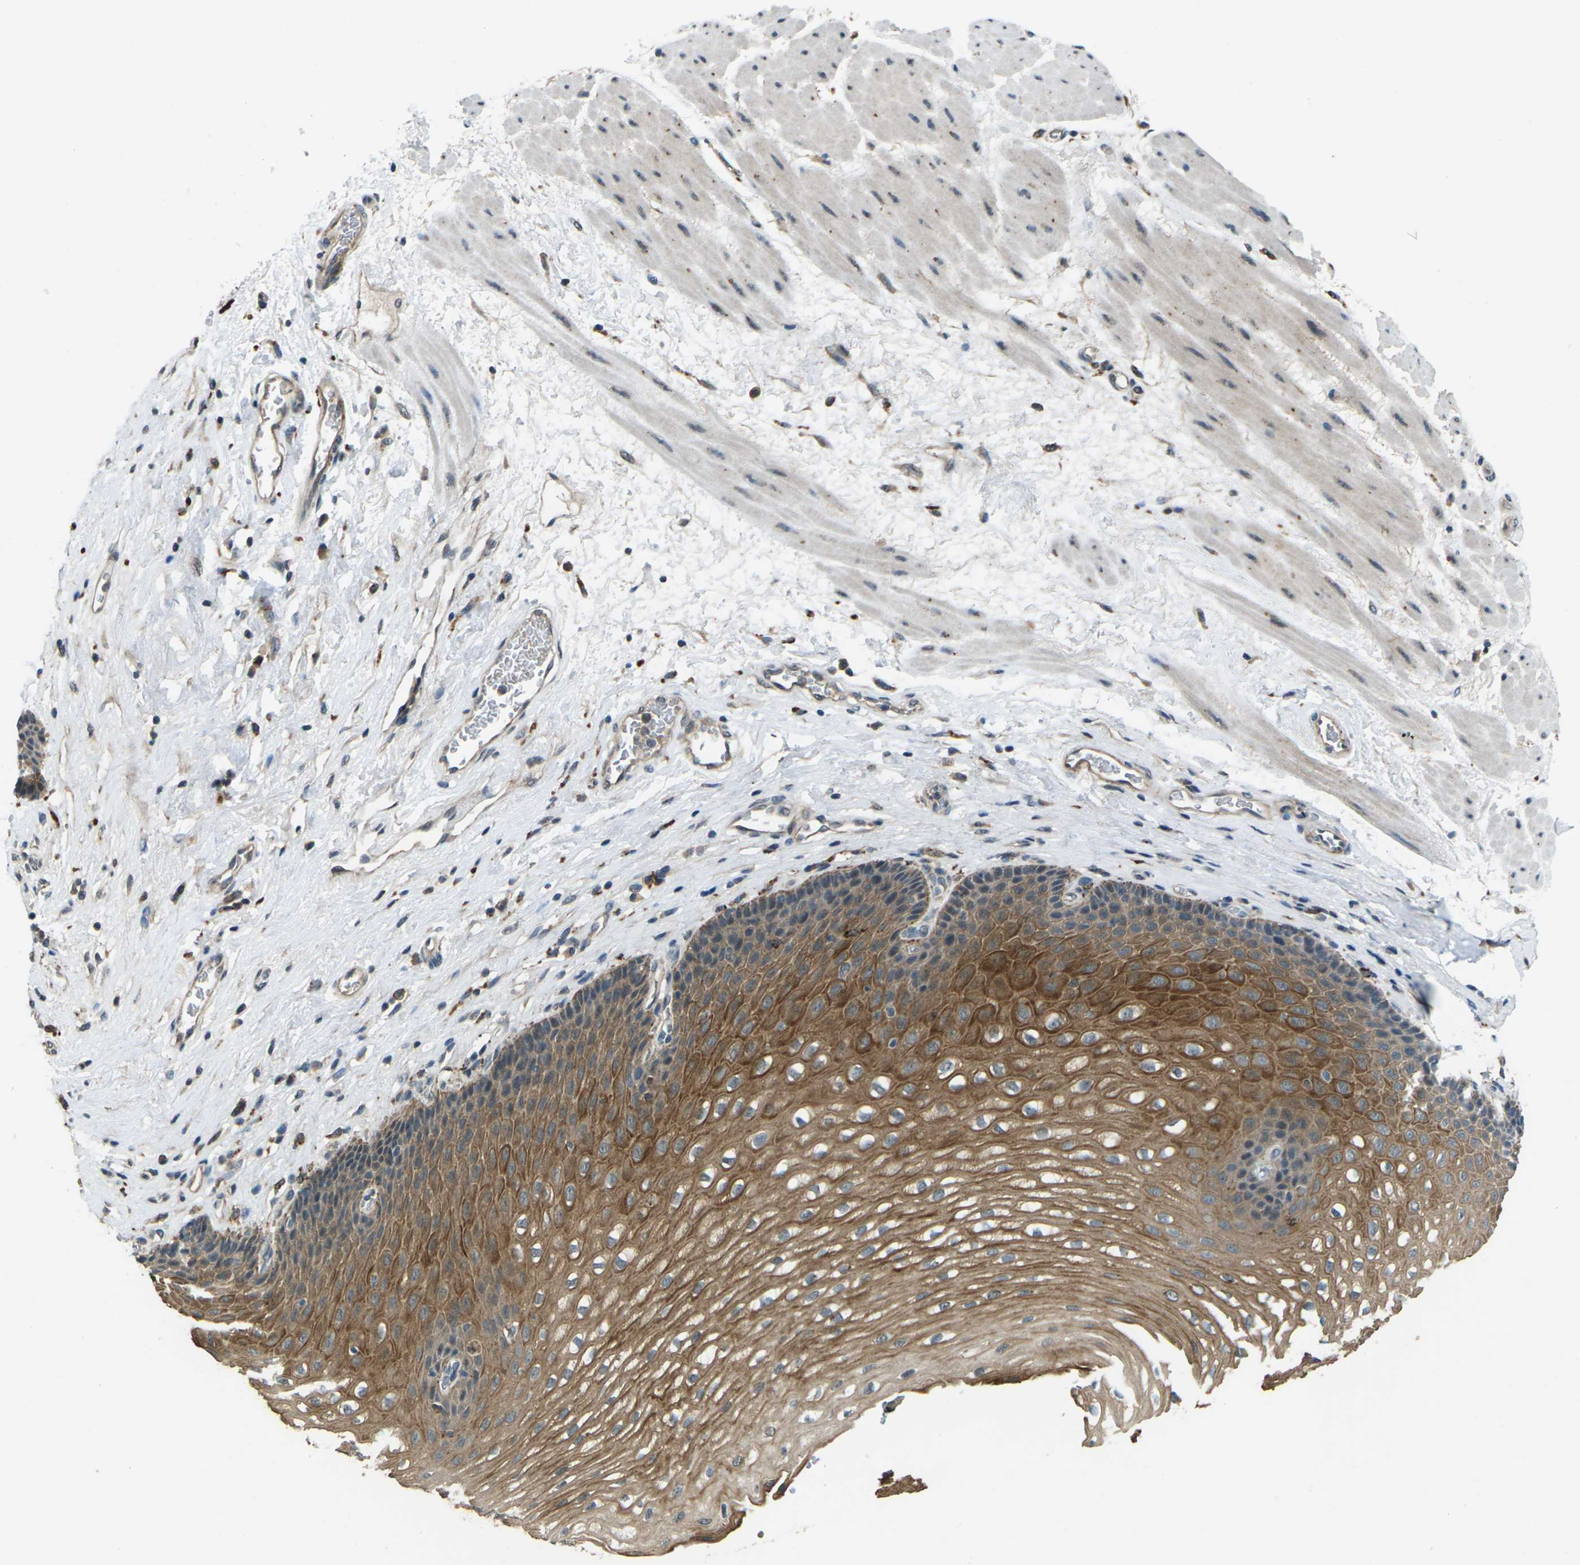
{"staining": {"intensity": "moderate", "quantity": ">75%", "location": "cytoplasmic/membranous"}, "tissue": "esophagus", "cell_type": "Squamous epithelial cells", "image_type": "normal", "snomed": [{"axis": "morphology", "description": "Normal tissue, NOS"}, {"axis": "topography", "description": "Esophagus"}], "caption": "A high-resolution image shows immunohistochemistry (IHC) staining of normal esophagus, which shows moderate cytoplasmic/membranous staining in about >75% of squamous epithelial cells.", "gene": "SLC31A2", "patient": {"sex": "male", "age": 48}}